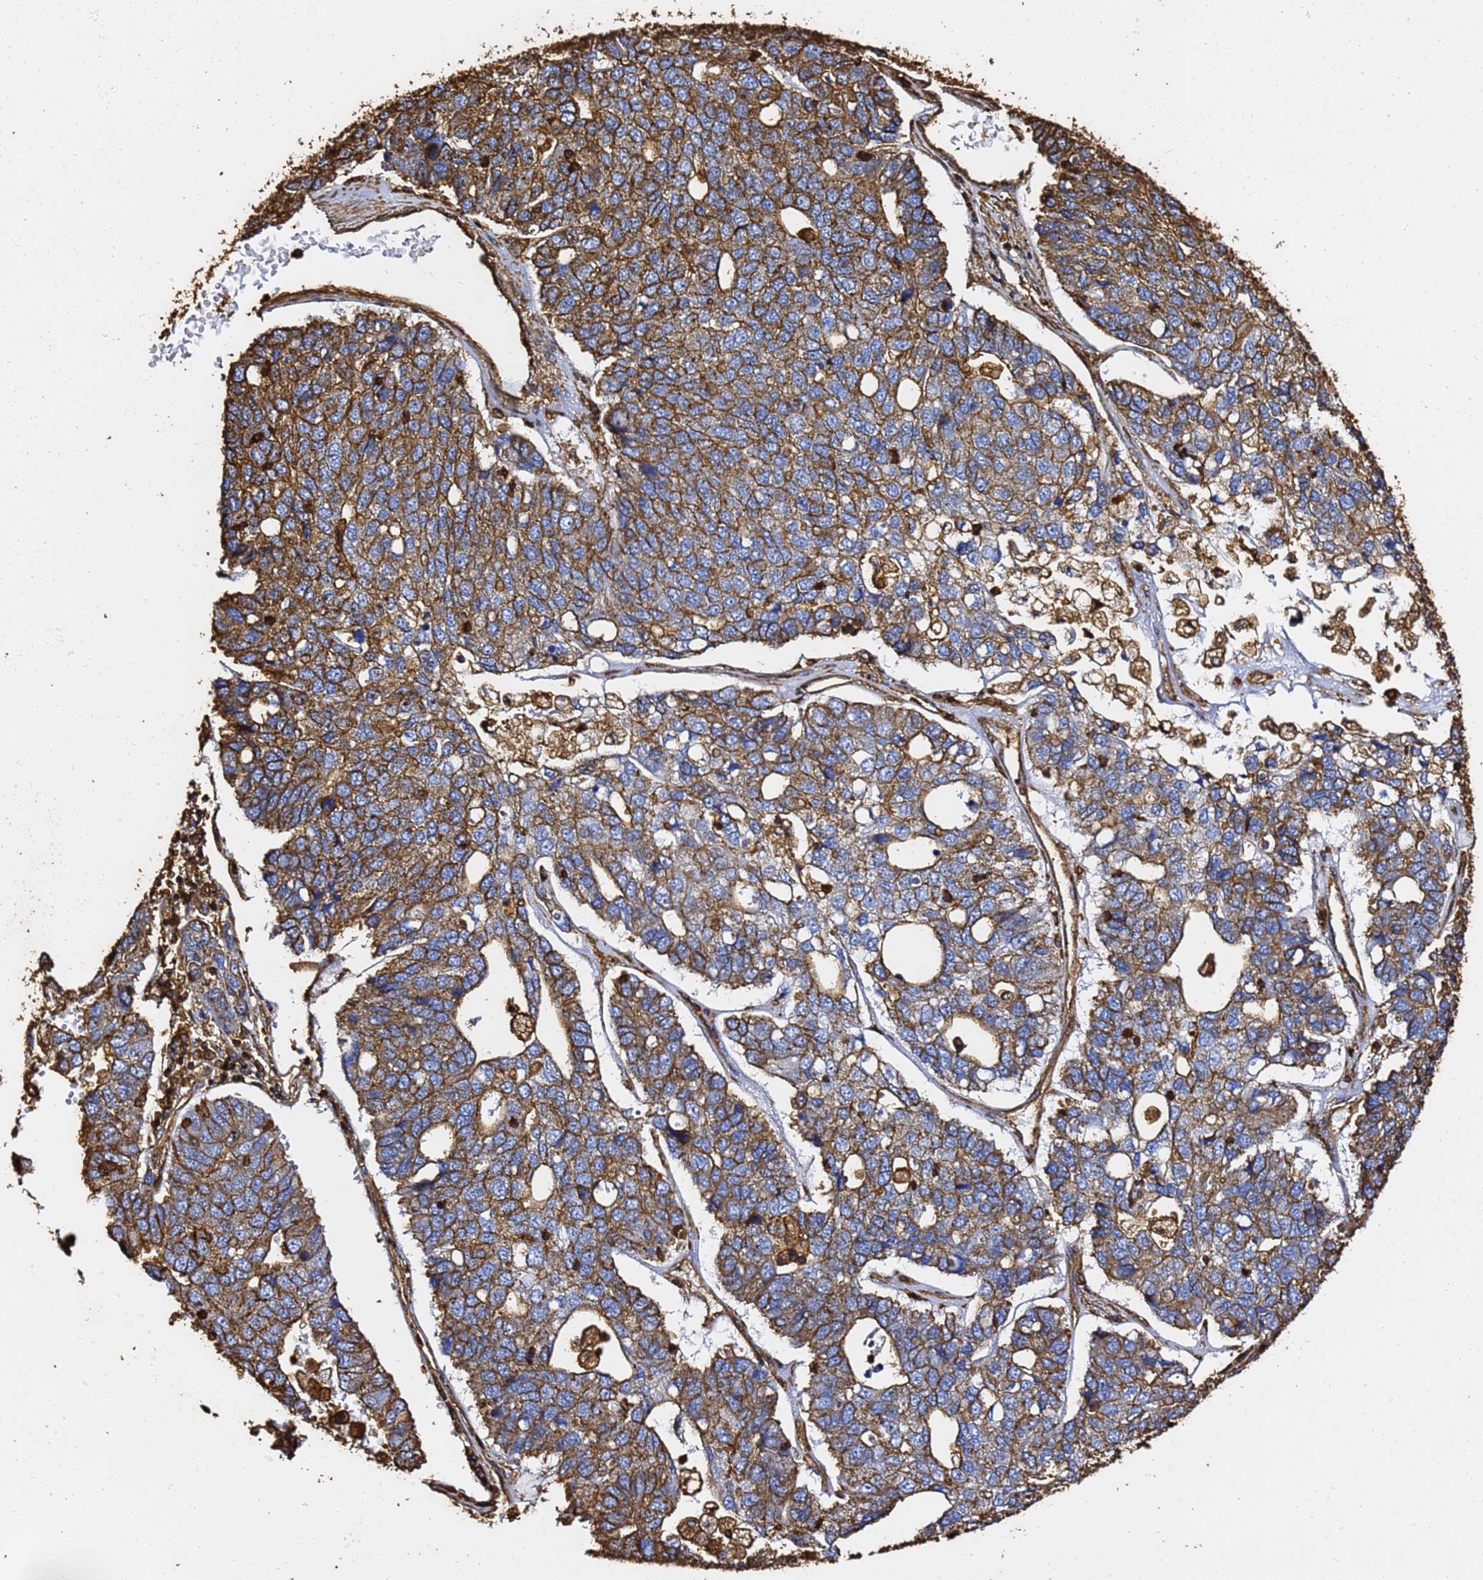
{"staining": {"intensity": "strong", "quantity": ">75%", "location": "cytoplasmic/membranous"}, "tissue": "pancreatic cancer", "cell_type": "Tumor cells", "image_type": "cancer", "snomed": [{"axis": "morphology", "description": "Adenocarcinoma, NOS"}, {"axis": "topography", "description": "Pancreas"}], "caption": "Pancreatic cancer tissue demonstrates strong cytoplasmic/membranous positivity in approximately >75% of tumor cells, visualized by immunohistochemistry. (DAB (3,3'-diaminobenzidine) IHC with brightfield microscopy, high magnification).", "gene": "ACTB", "patient": {"sex": "female", "age": 61}}